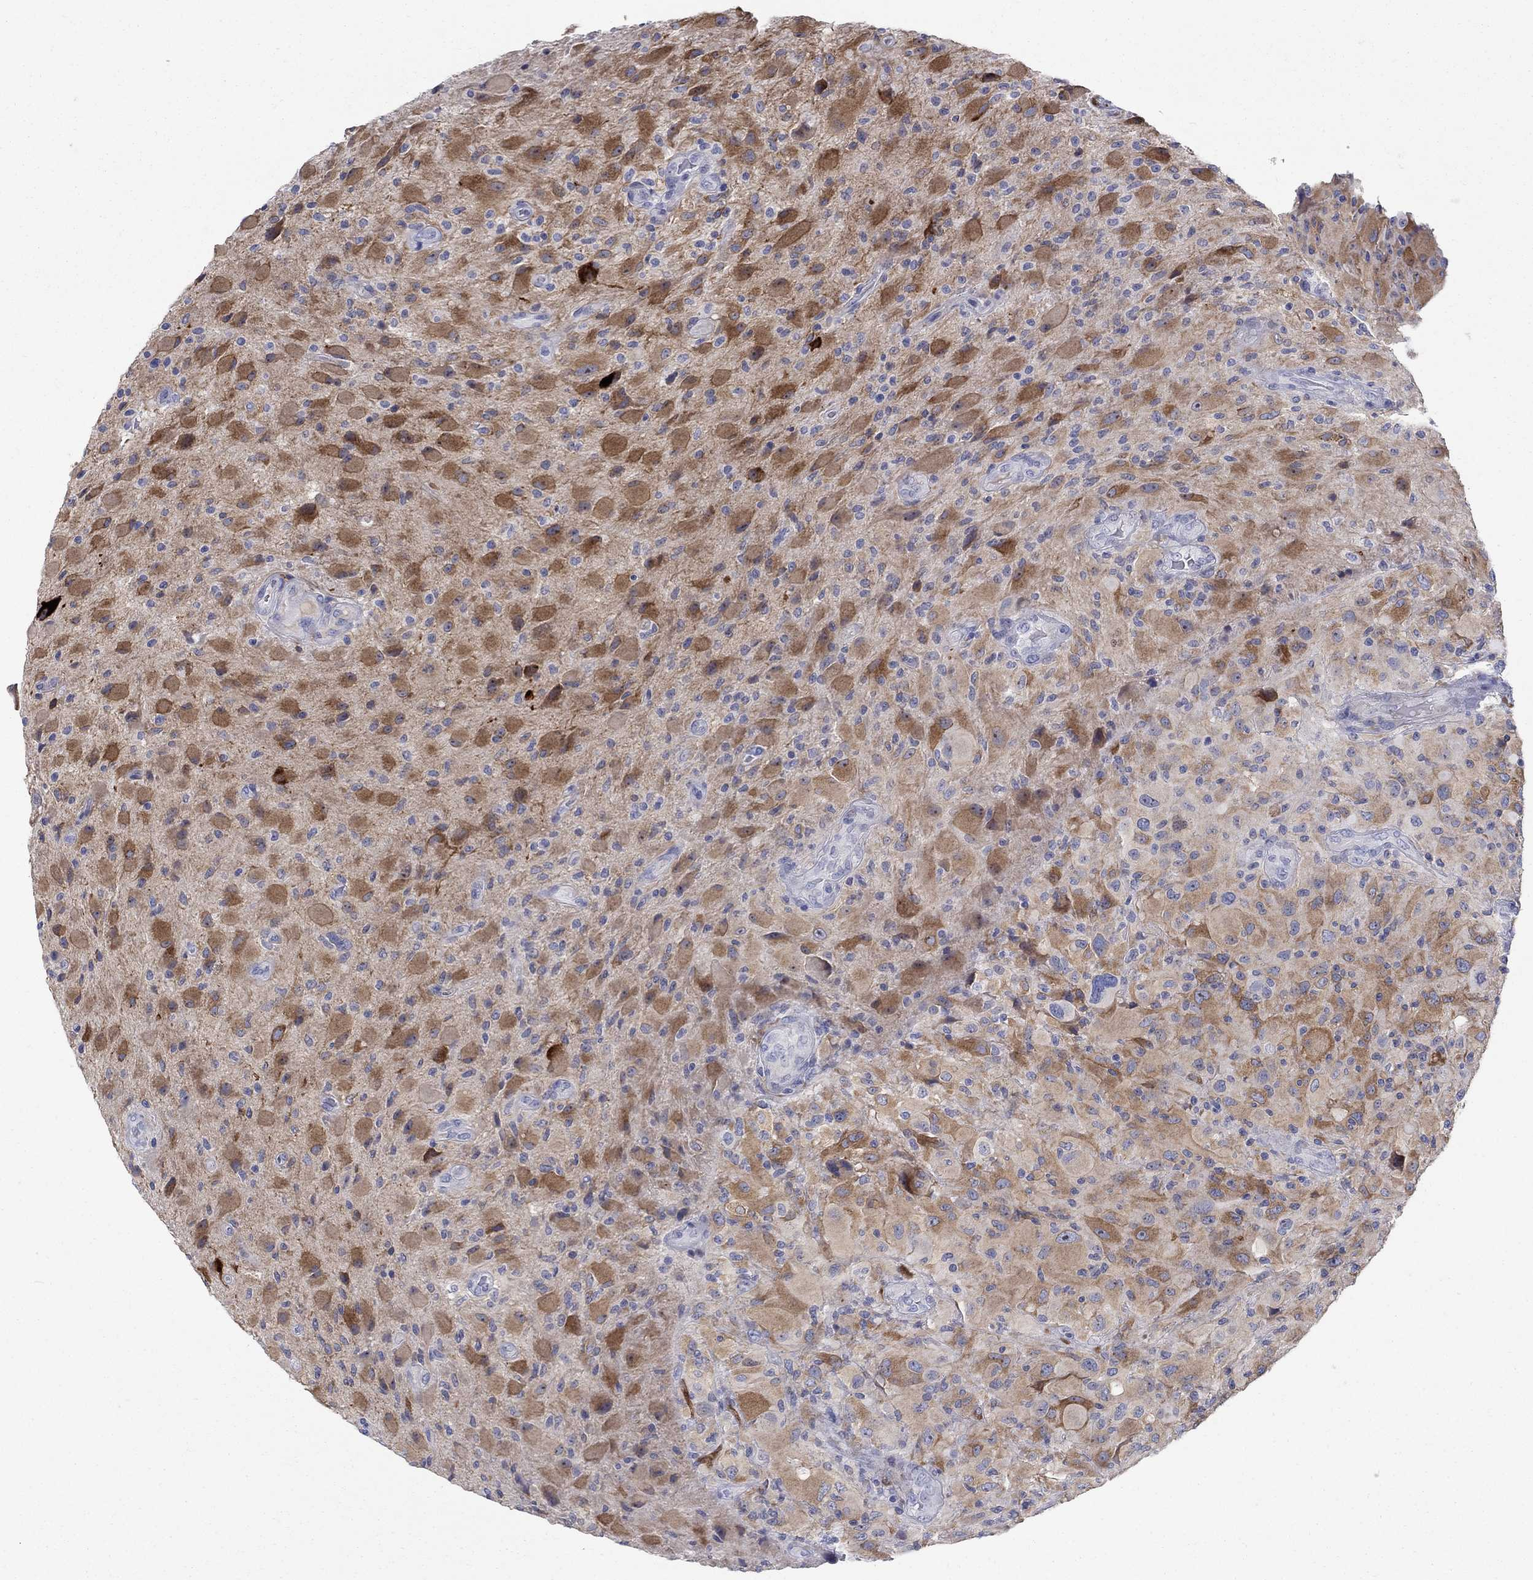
{"staining": {"intensity": "moderate", "quantity": "25%-75%", "location": "cytoplasmic/membranous"}, "tissue": "glioma", "cell_type": "Tumor cells", "image_type": "cancer", "snomed": [{"axis": "morphology", "description": "Glioma, malignant, High grade"}, {"axis": "topography", "description": "Cerebral cortex"}], "caption": "IHC micrograph of neoplastic tissue: human glioma stained using IHC exhibits medium levels of moderate protein expression localized specifically in the cytoplasmic/membranous of tumor cells, appearing as a cytoplasmic/membranous brown color.", "gene": "REEP2", "patient": {"sex": "male", "age": 35}}